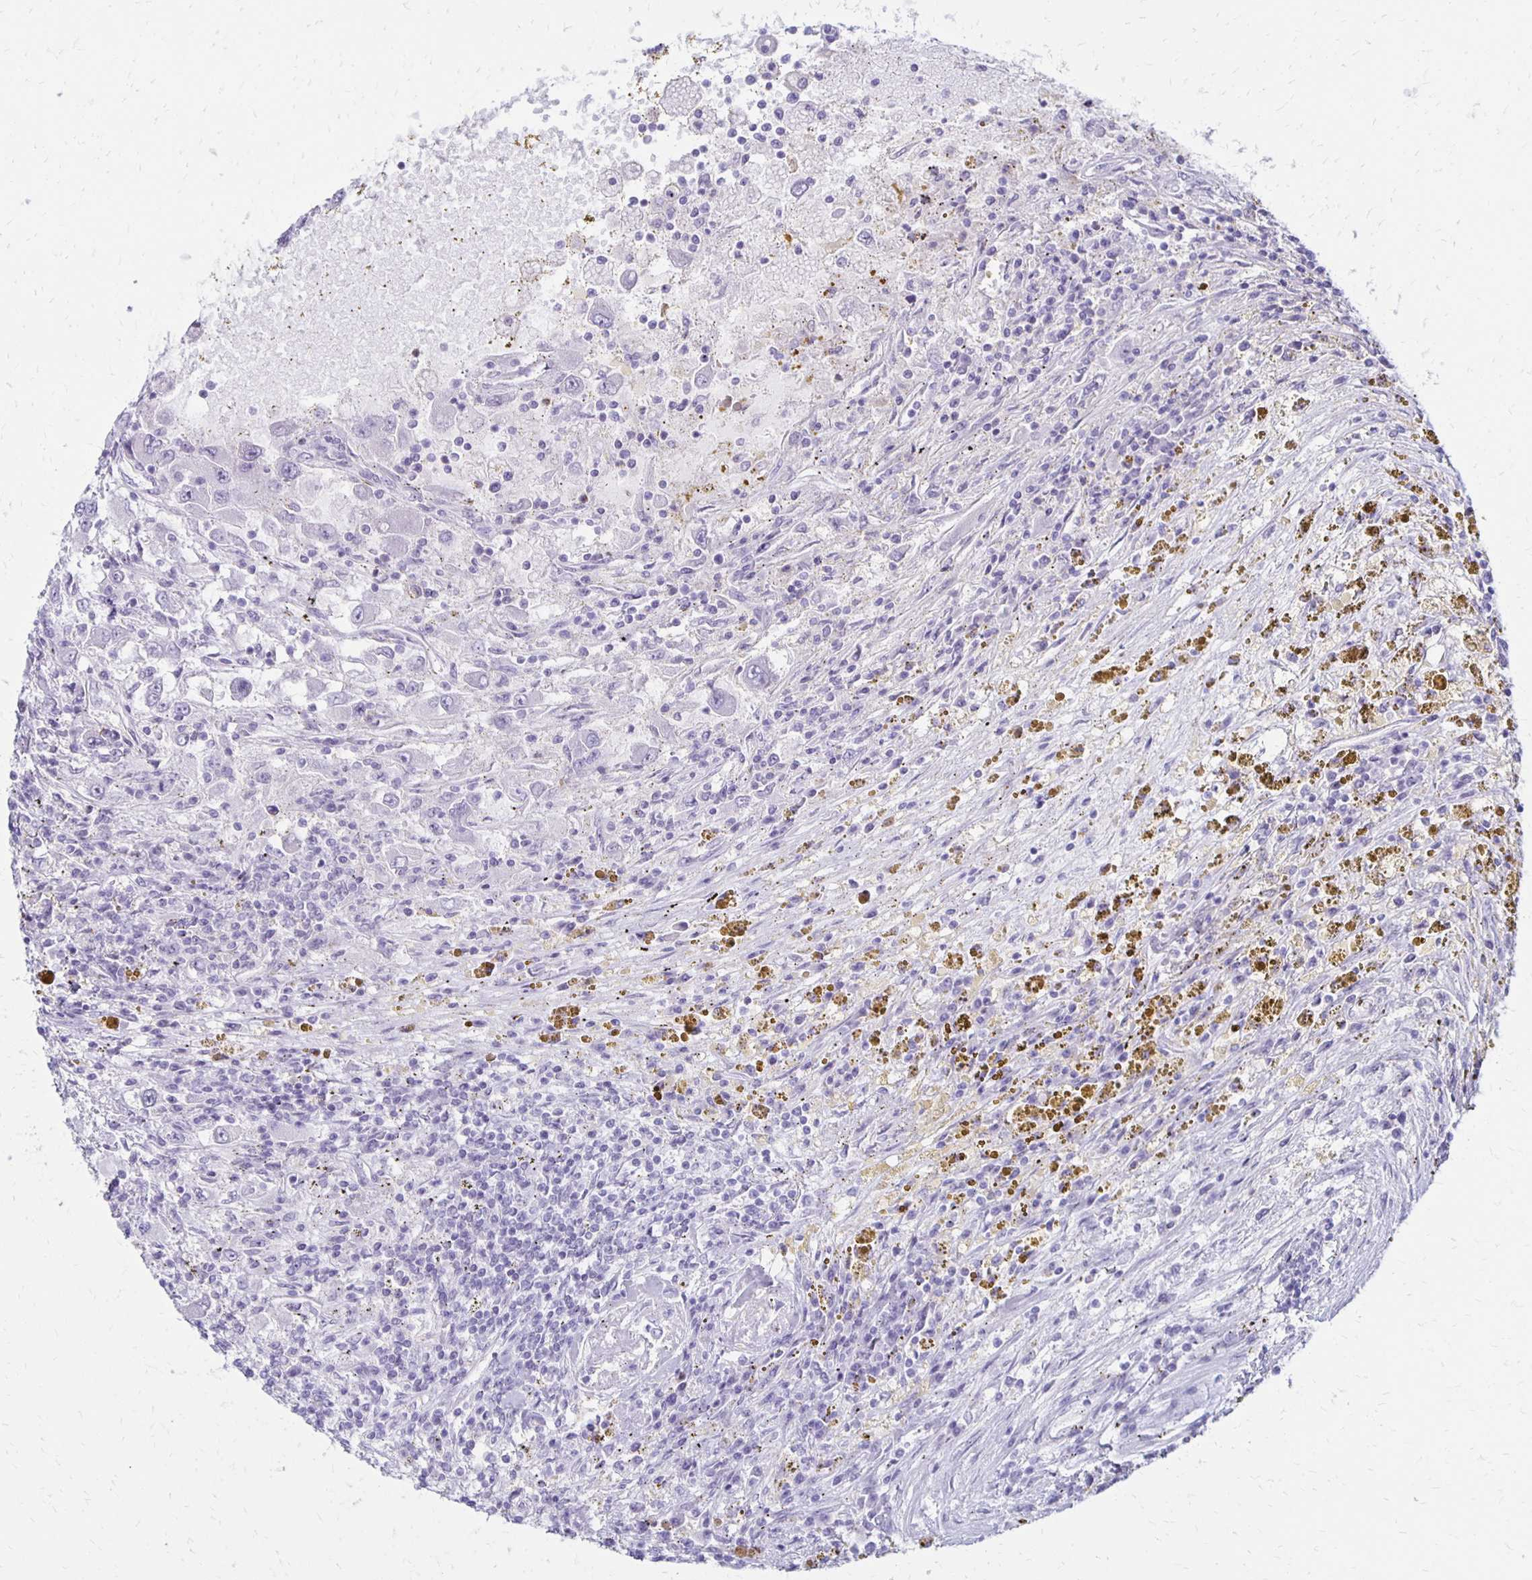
{"staining": {"intensity": "negative", "quantity": "none", "location": "none"}, "tissue": "renal cancer", "cell_type": "Tumor cells", "image_type": "cancer", "snomed": [{"axis": "morphology", "description": "Adenocarcinoma, NOS"}, {"axis": "topography", "description": "Kidney"}], "caption": "The histopathology image exhibits no staining of tumor cells in adenocarcinoma (renal).", "gene": "RYR1", "patient": {"sex": "female", "age": 67}}